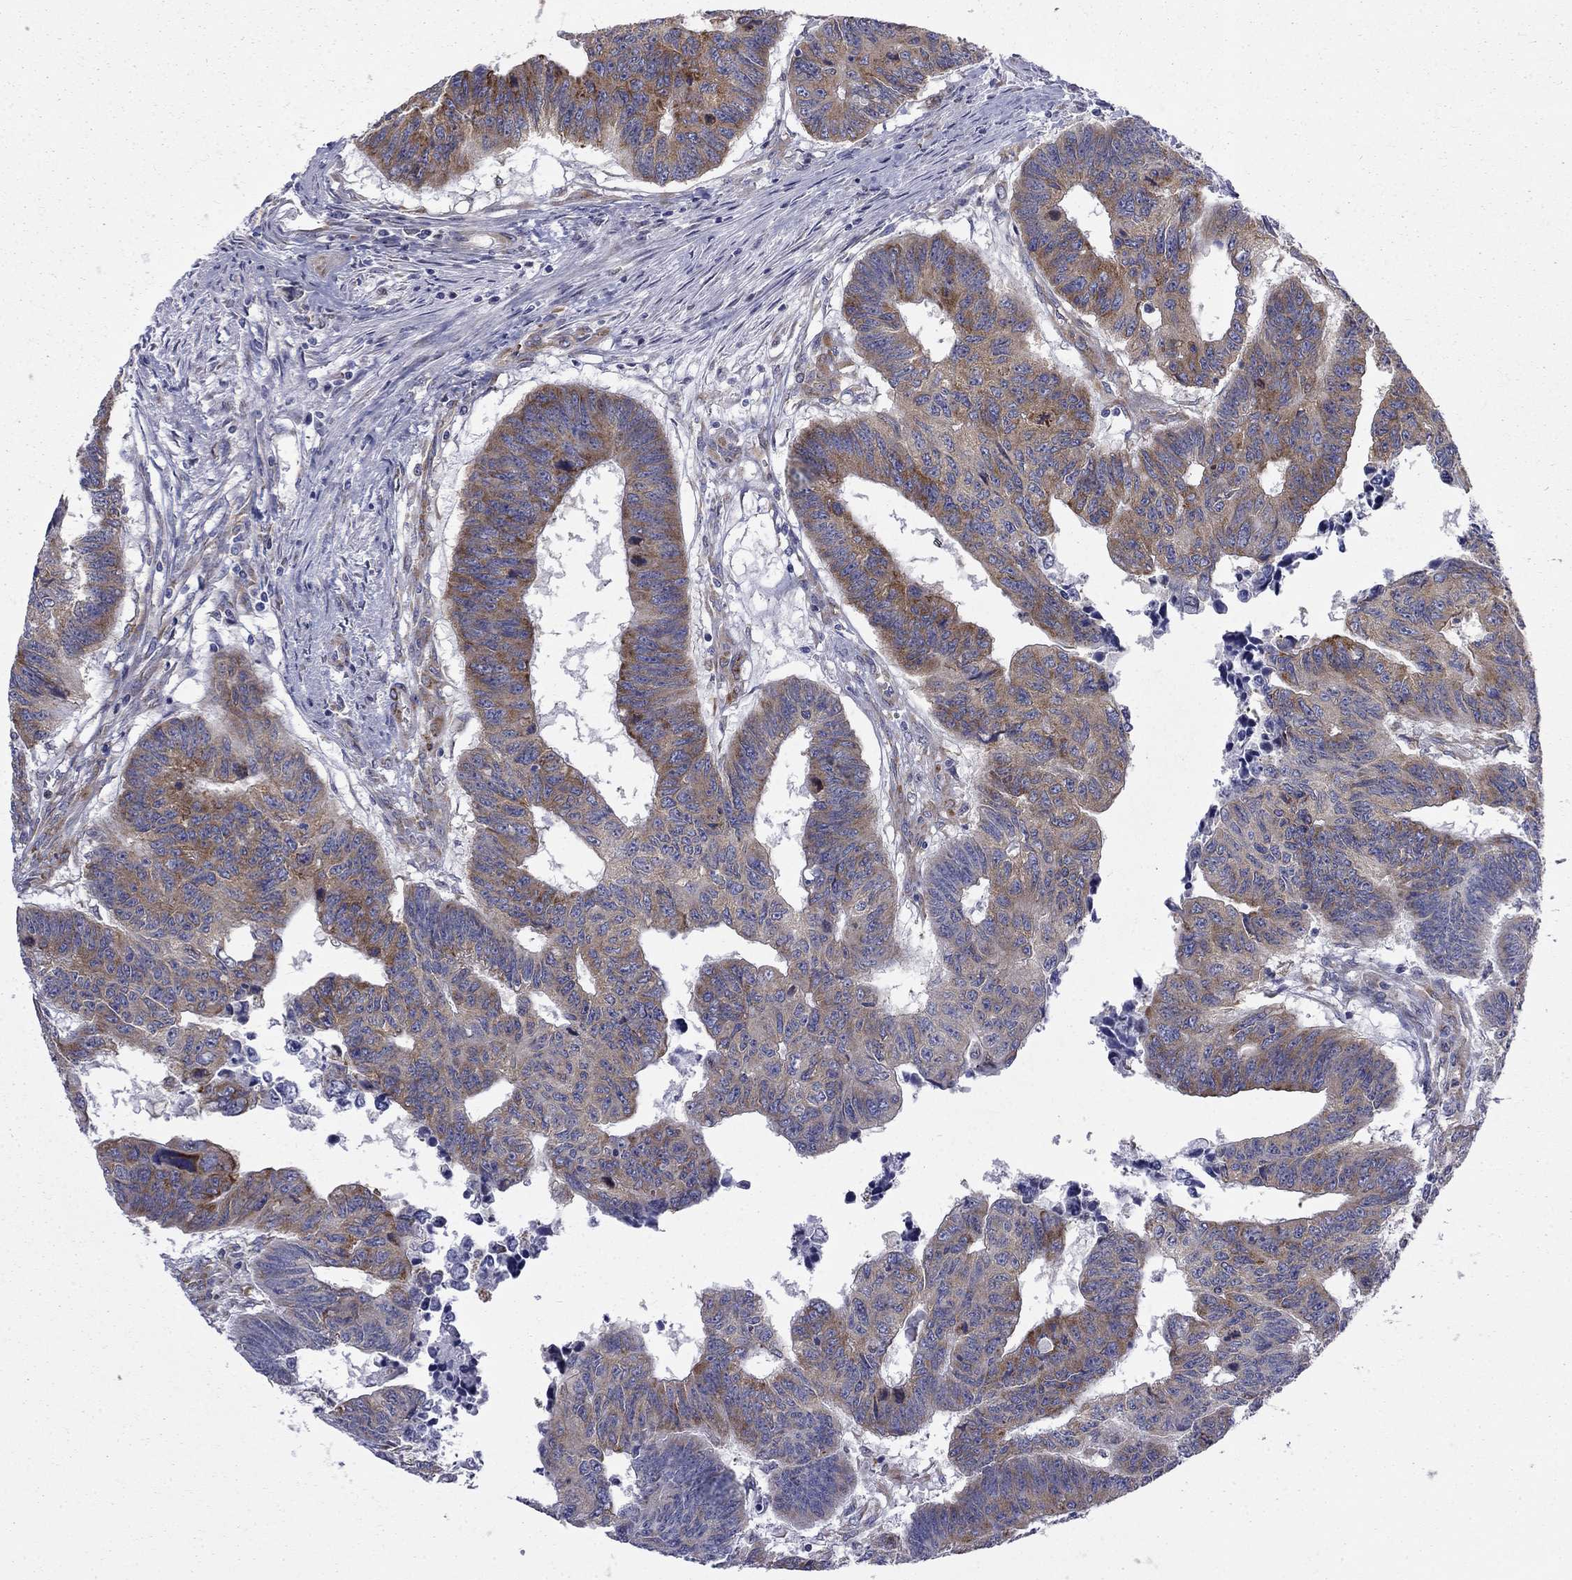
{"staining": {"intensity": "strong", "quantity": "25%-75%", "location": "cytoplasmic/membranous"}, "tissue": "colorectal cancer", "cell_type": "Tumor cells", "image_type": "cancer", "snomed": [{"axis": "morphology", "description": "Adenocarcinoma, NOS"}, {"axis": "topography", "description": "Rectum"}], "caption": "The image demonstrates immunohistochemical staining of colorectal cancer. There is strong cytoplasmic/membranous staining is present in about 25%-75% of tumor cells. The staining was performed using DAB (3,3'-diaminobenzidine) to visualize the protein expression in brown, while the nuclei were stained in blue with hematoxylin (Magnification: 20x).", "gene": "PABPC4", "patient": {"sex": "female", "age": 85}}